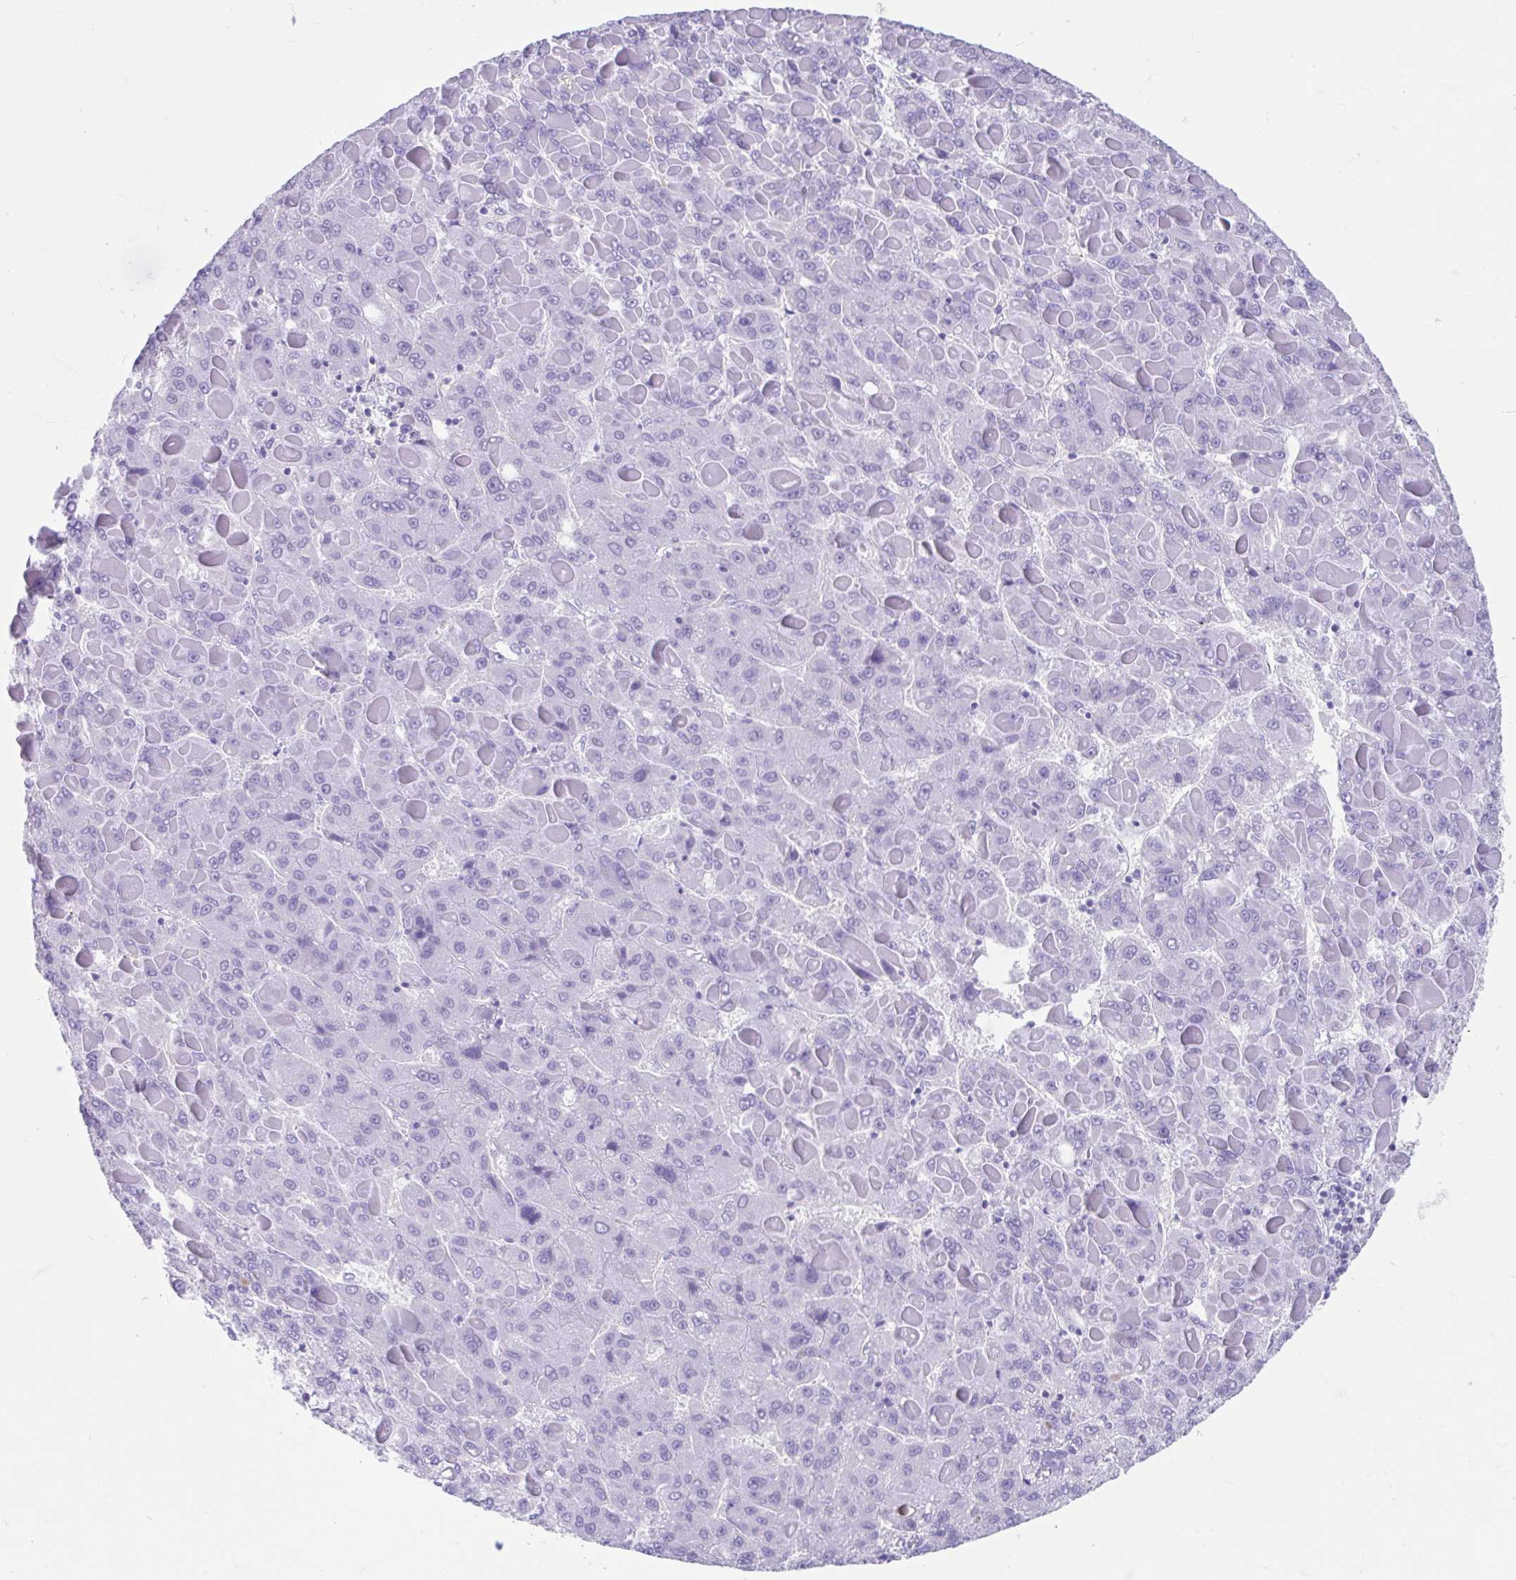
{"staining": {"intensity": "negative", "quantity": "none", "location": "none"}, "tissue": "liver cancer", "cell_type": "Tumor cells", "image_type": "cancer", "snomed": [{"axis": "morphology", "description": "Carcinoma, Hepatocellular, NOS"}, {"axis": "topography", "description": "Liver"}], "caption": "DAB (3,3'-diaminobenzidine) immunohistochemical staining of human hepatocellular carcinoma (liver) demonstrates no significant expression in tumor cells.", "gene": "FAM107A", "patient": {"sex": "female", "age": 82}}